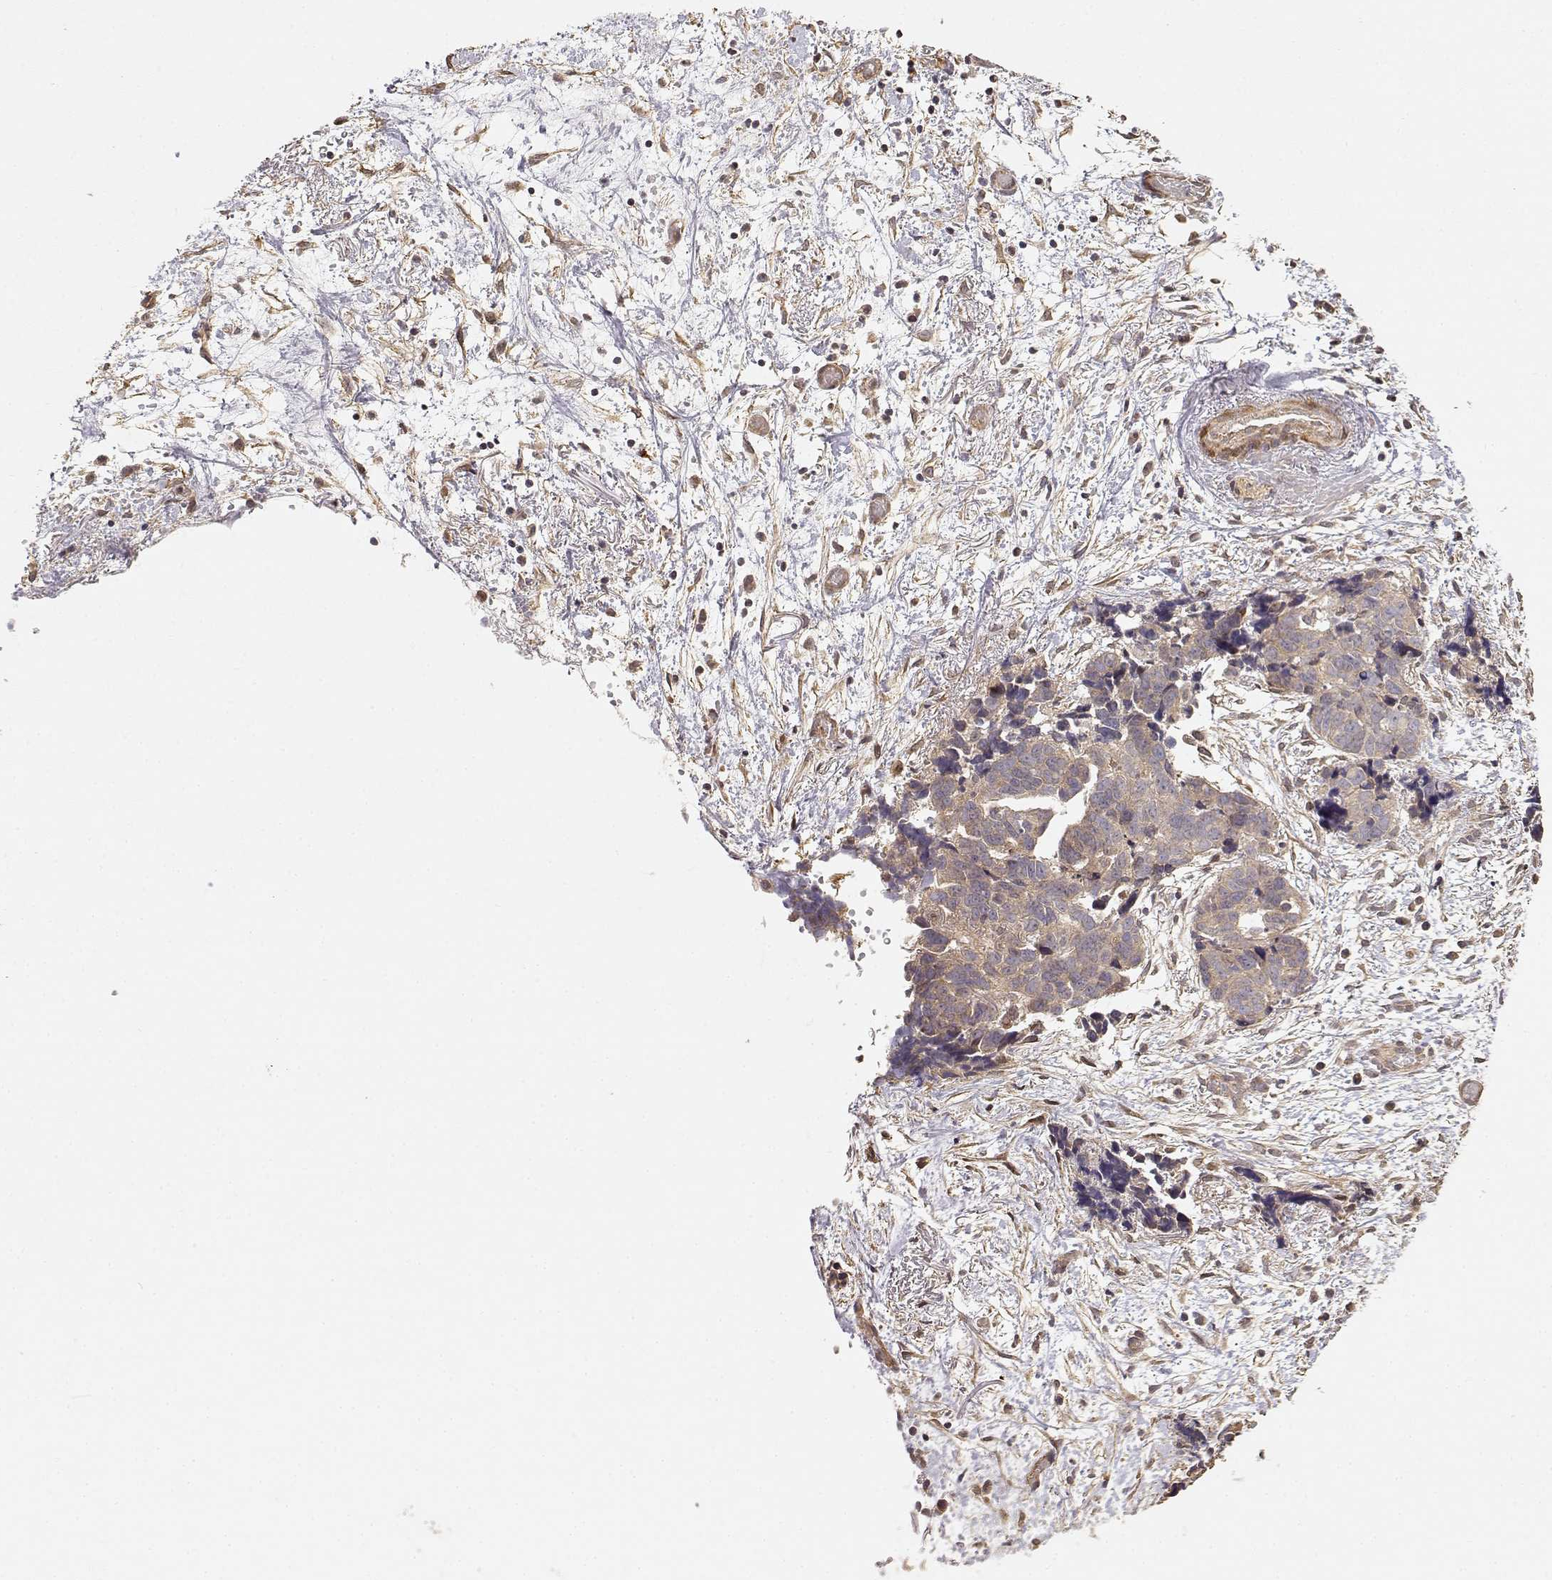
{"staining": {"intensity": "weak", "quantity": ">75%", "location": "cytoplasmic/membranous"}, "tissue": "ovarian cancer", "cell_type": "Tumor cells", "image_type": "cancer", "snomed": [{"axis": "morphology", "description": "Cystadenocarcinoma, serous, NOS"}, {"axis": "topography", "description": "Ovary"}], "caption": "Ovarian cancer (serous cystadenocarcinoma) tissue shows weak cytoplasmic/membranous positivity in about >75% of tumor cells, visualized by immunohistochemistry.", "gene": "PICK1", "patient": {"sex": "female", "age": 69}}